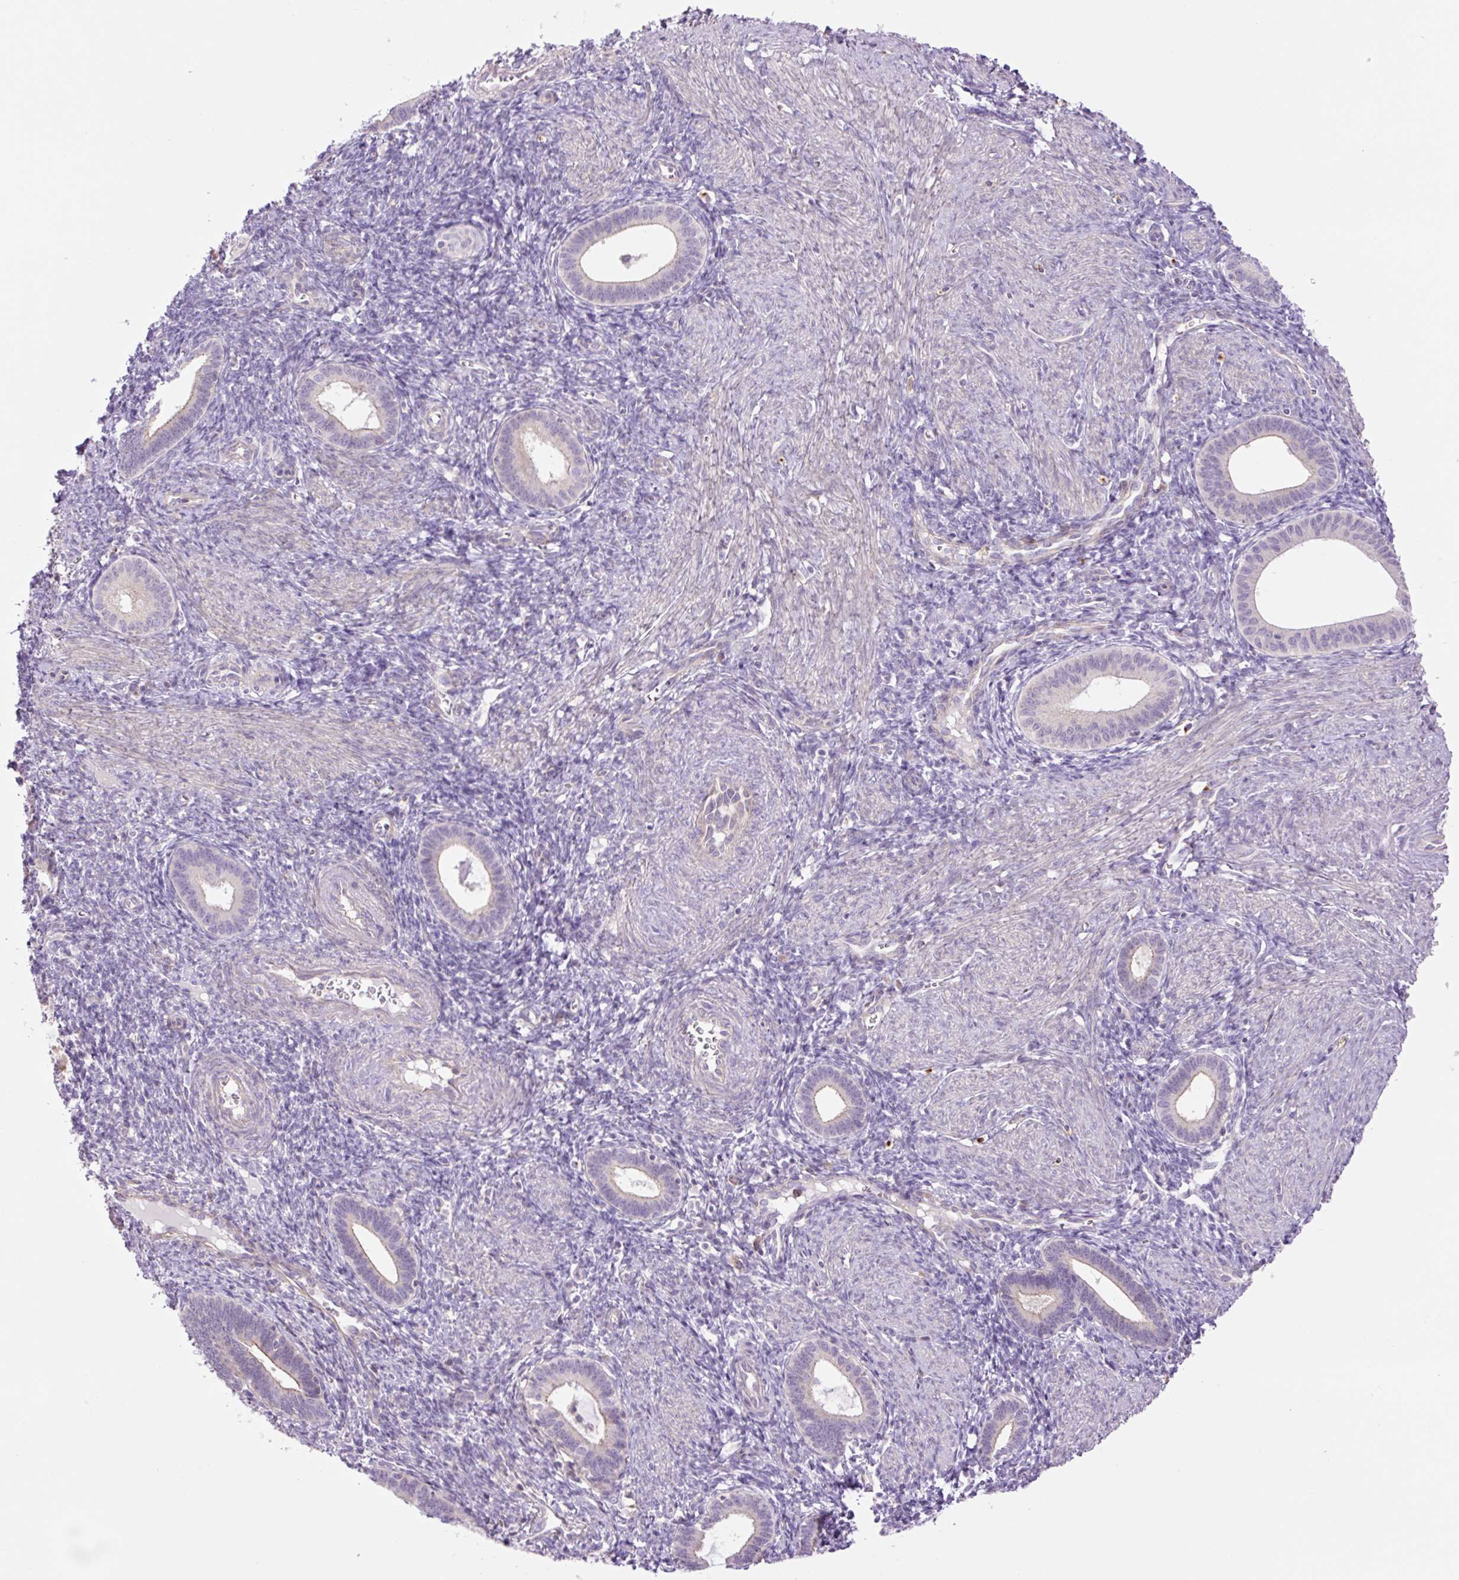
{"staining": {"intensity": "negative", "quantity": "none", "location": "none"}, "tissue": "endometrium", "cell_type": "Cells in endometrial stroma", "image_type": "normal", "snomed": [{"axis": "morphology", "description": "Normal tissue, NOS"}, {"axis": "topography", "description": "Endometrium"}], "caption": "Immunohistochemistry (IHC) micrograph of unremarkable endometrium: endometrium stained with DAB (3,3'-diaminobenzidine) shows no significant protein positivity in cells in endometrial stroma.", "gene": "GRID2", "patient": {"sex": "female", "age": 41}}